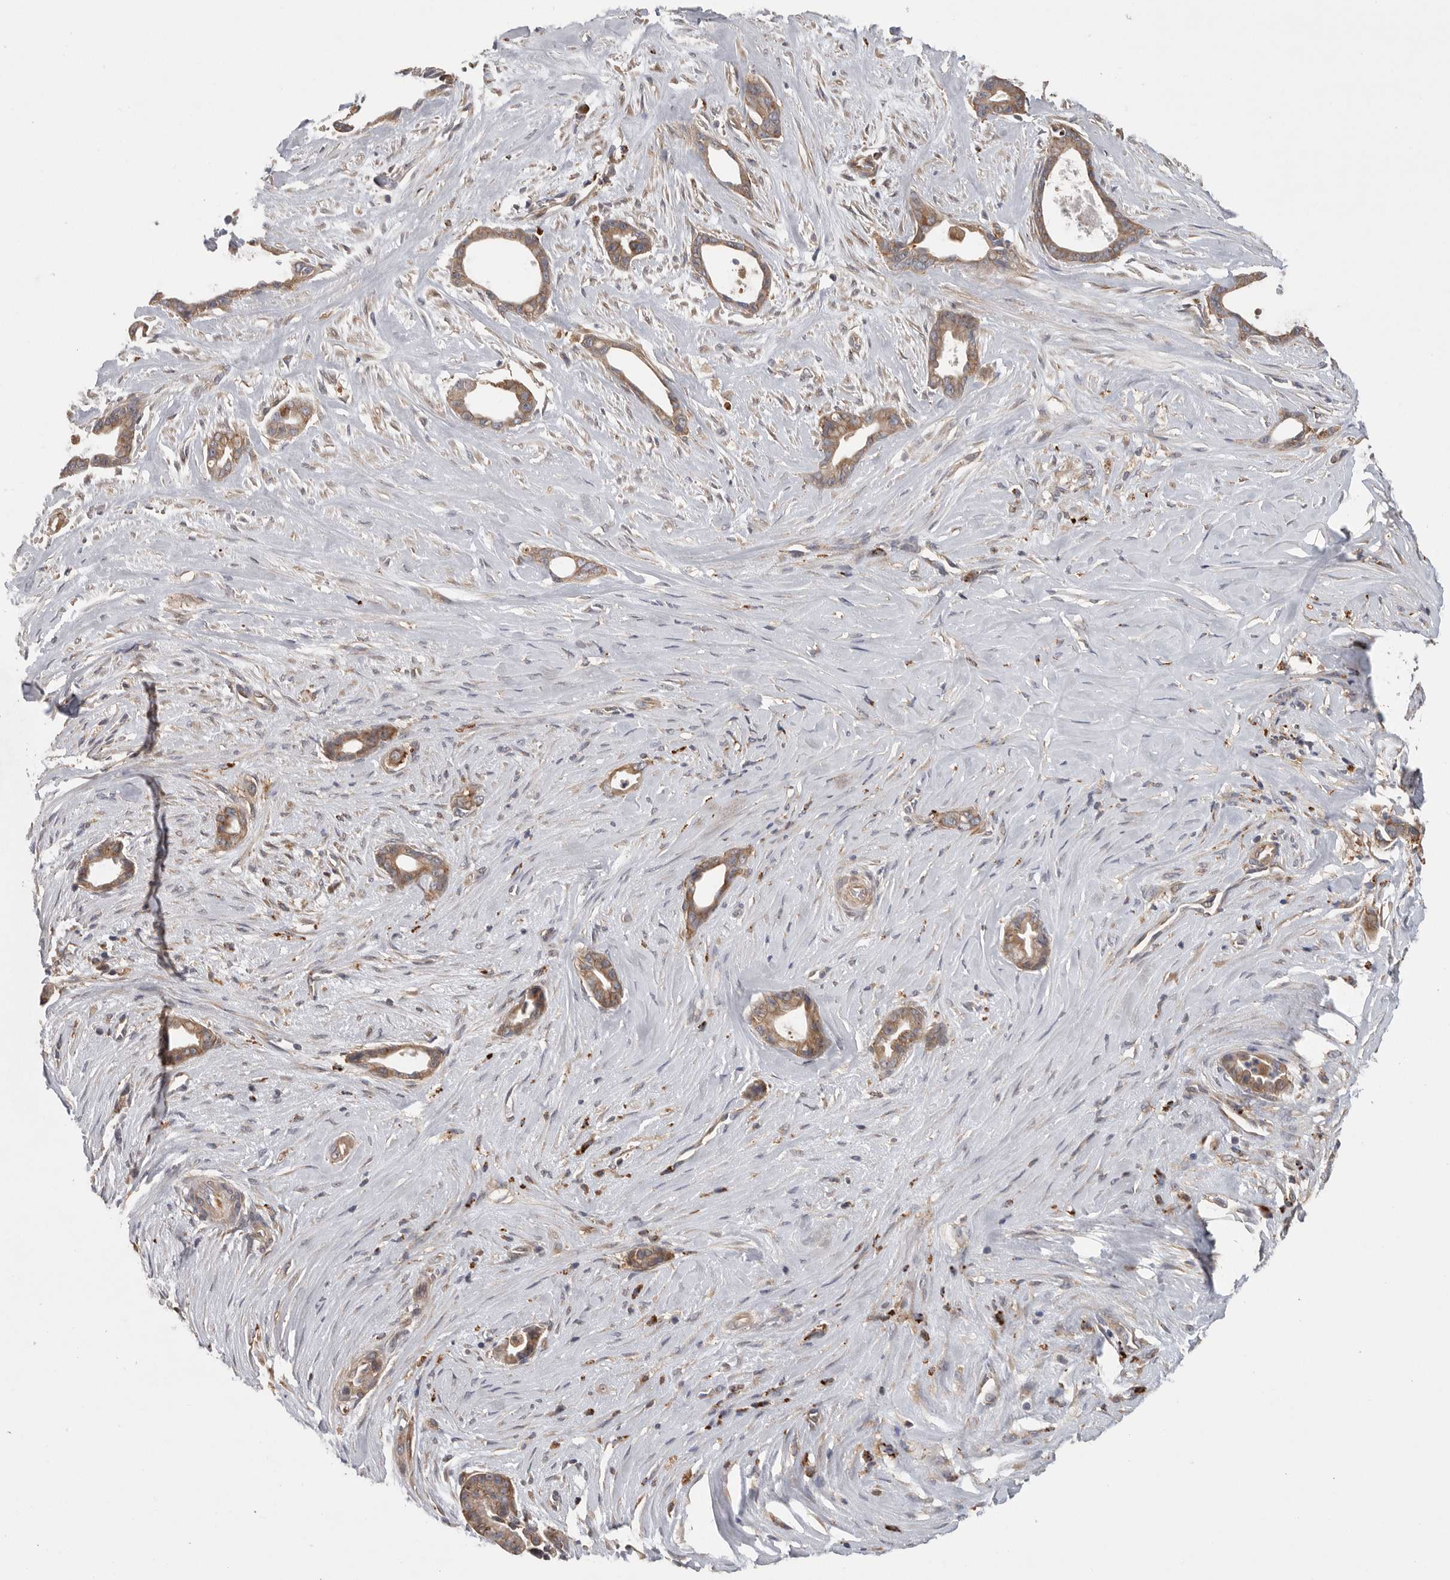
{"staining": {"intensity": "moderate", "quantity": ">75%", "location": "cytoplasmic/membranous"}, "tissue": "liver cancer", "cell_type": "Tumor cells", "image_type": "cancer", "snomed": [{"axis": "morphology", "description": "Cholangiocarcinoma"}, {"axis": "topography", "description": "Liver"}], "caption": "Human cholangiocarcinoma (liver) stained with a protein marker reveals moderate staining in tumor cells.", "gene": "C1orf109", "patient": {"sex": "female", "age": 55}}